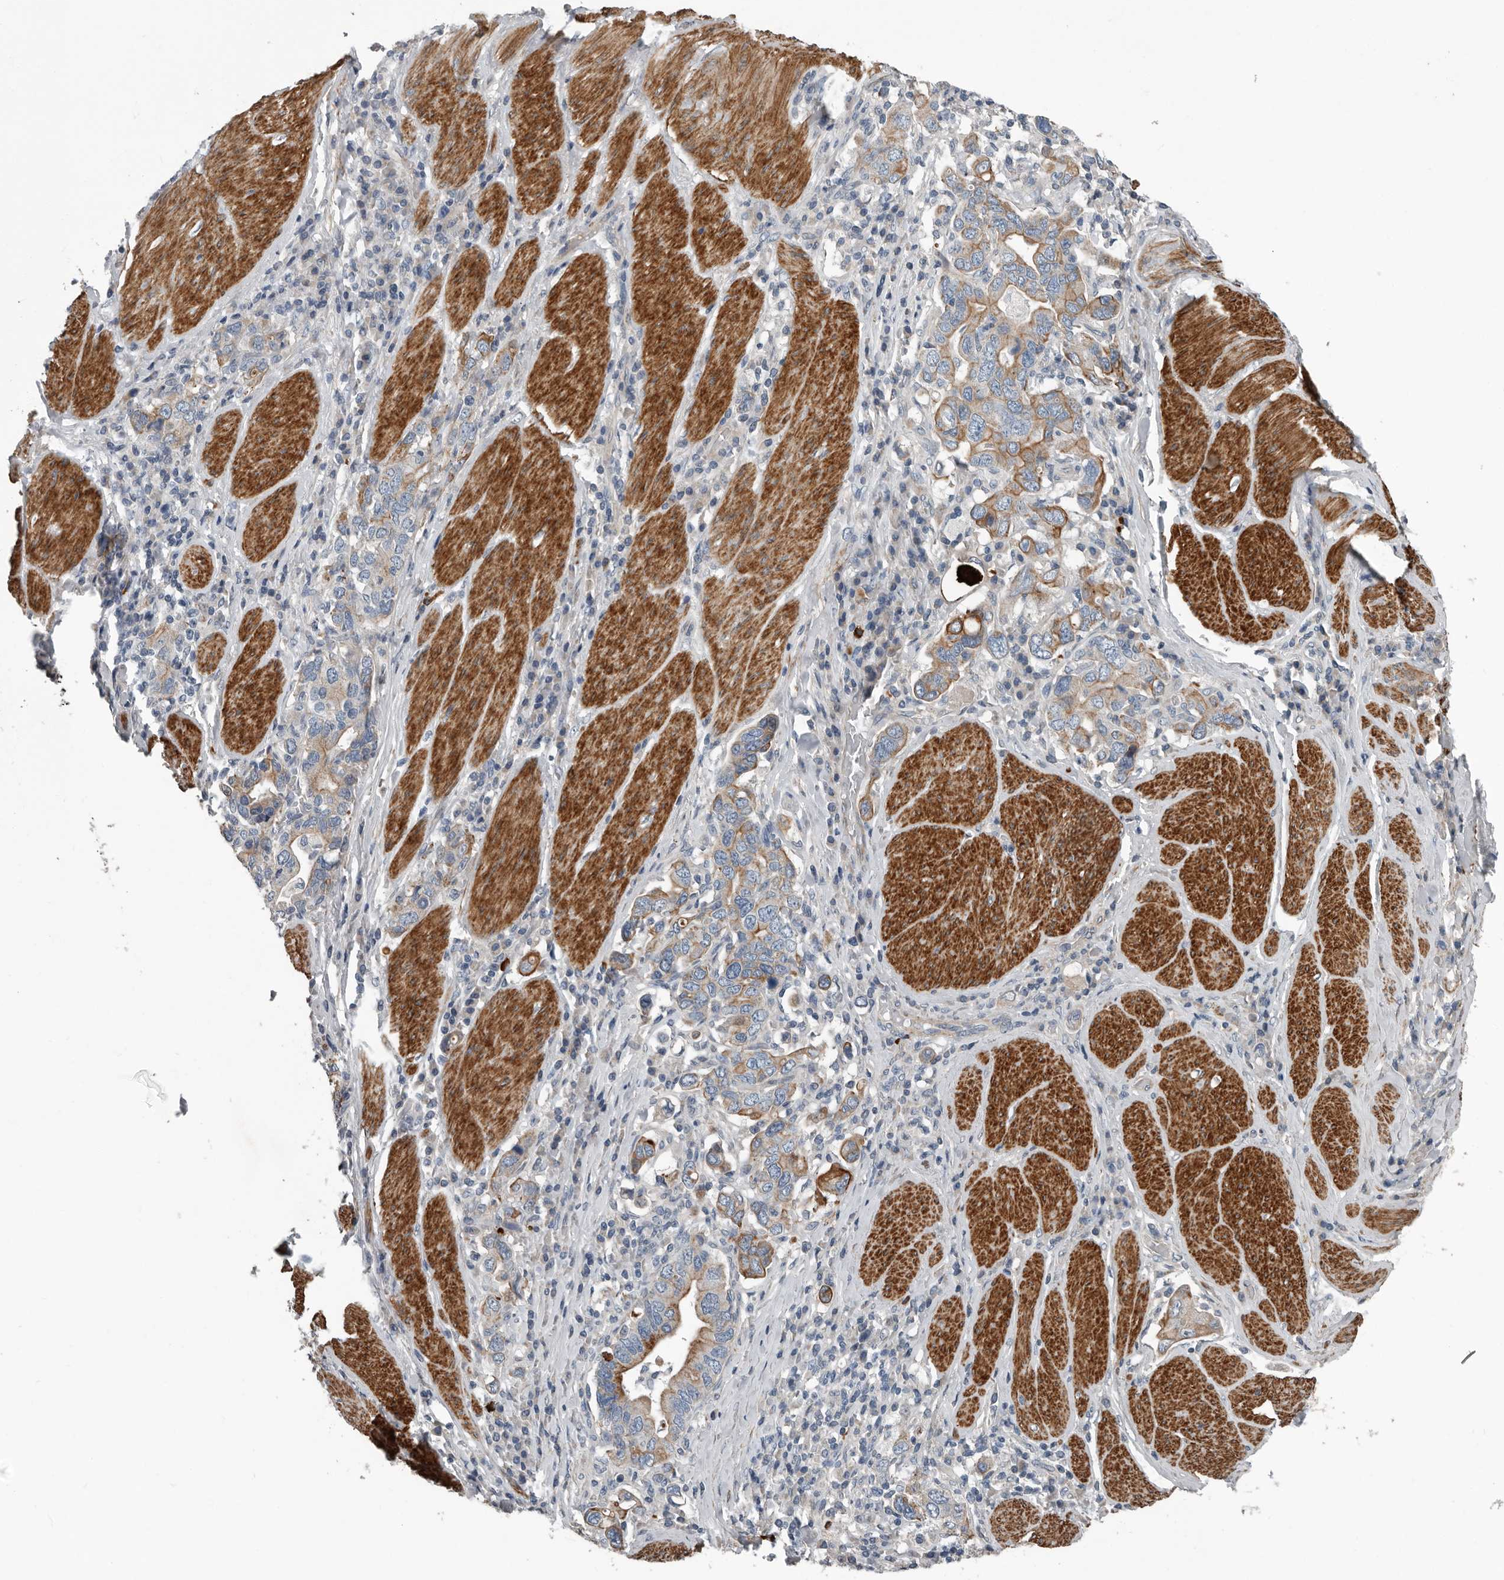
{"staining": {"intensity": "moderate", "quantity": "25%-75%", "location": "cytoplasmic/membranous"}, "tissue": "stomach cancer", "cell_type": "Tumor cells", "image_type": "cancer", "snomed": [{"axis": "morphology", "description": "Adenocarcinoma, NOS"}, {"axis": "topography", "description": "Stomach, upper"}], "caption": "Protein staining demonstrates moderate cytoplasmic/membranous staining in about 25%-75% of tumor cells in stomach adenocarcinoma.", "gene": "DPY19L4", "patient": {"sex": "male", "age": 62}}